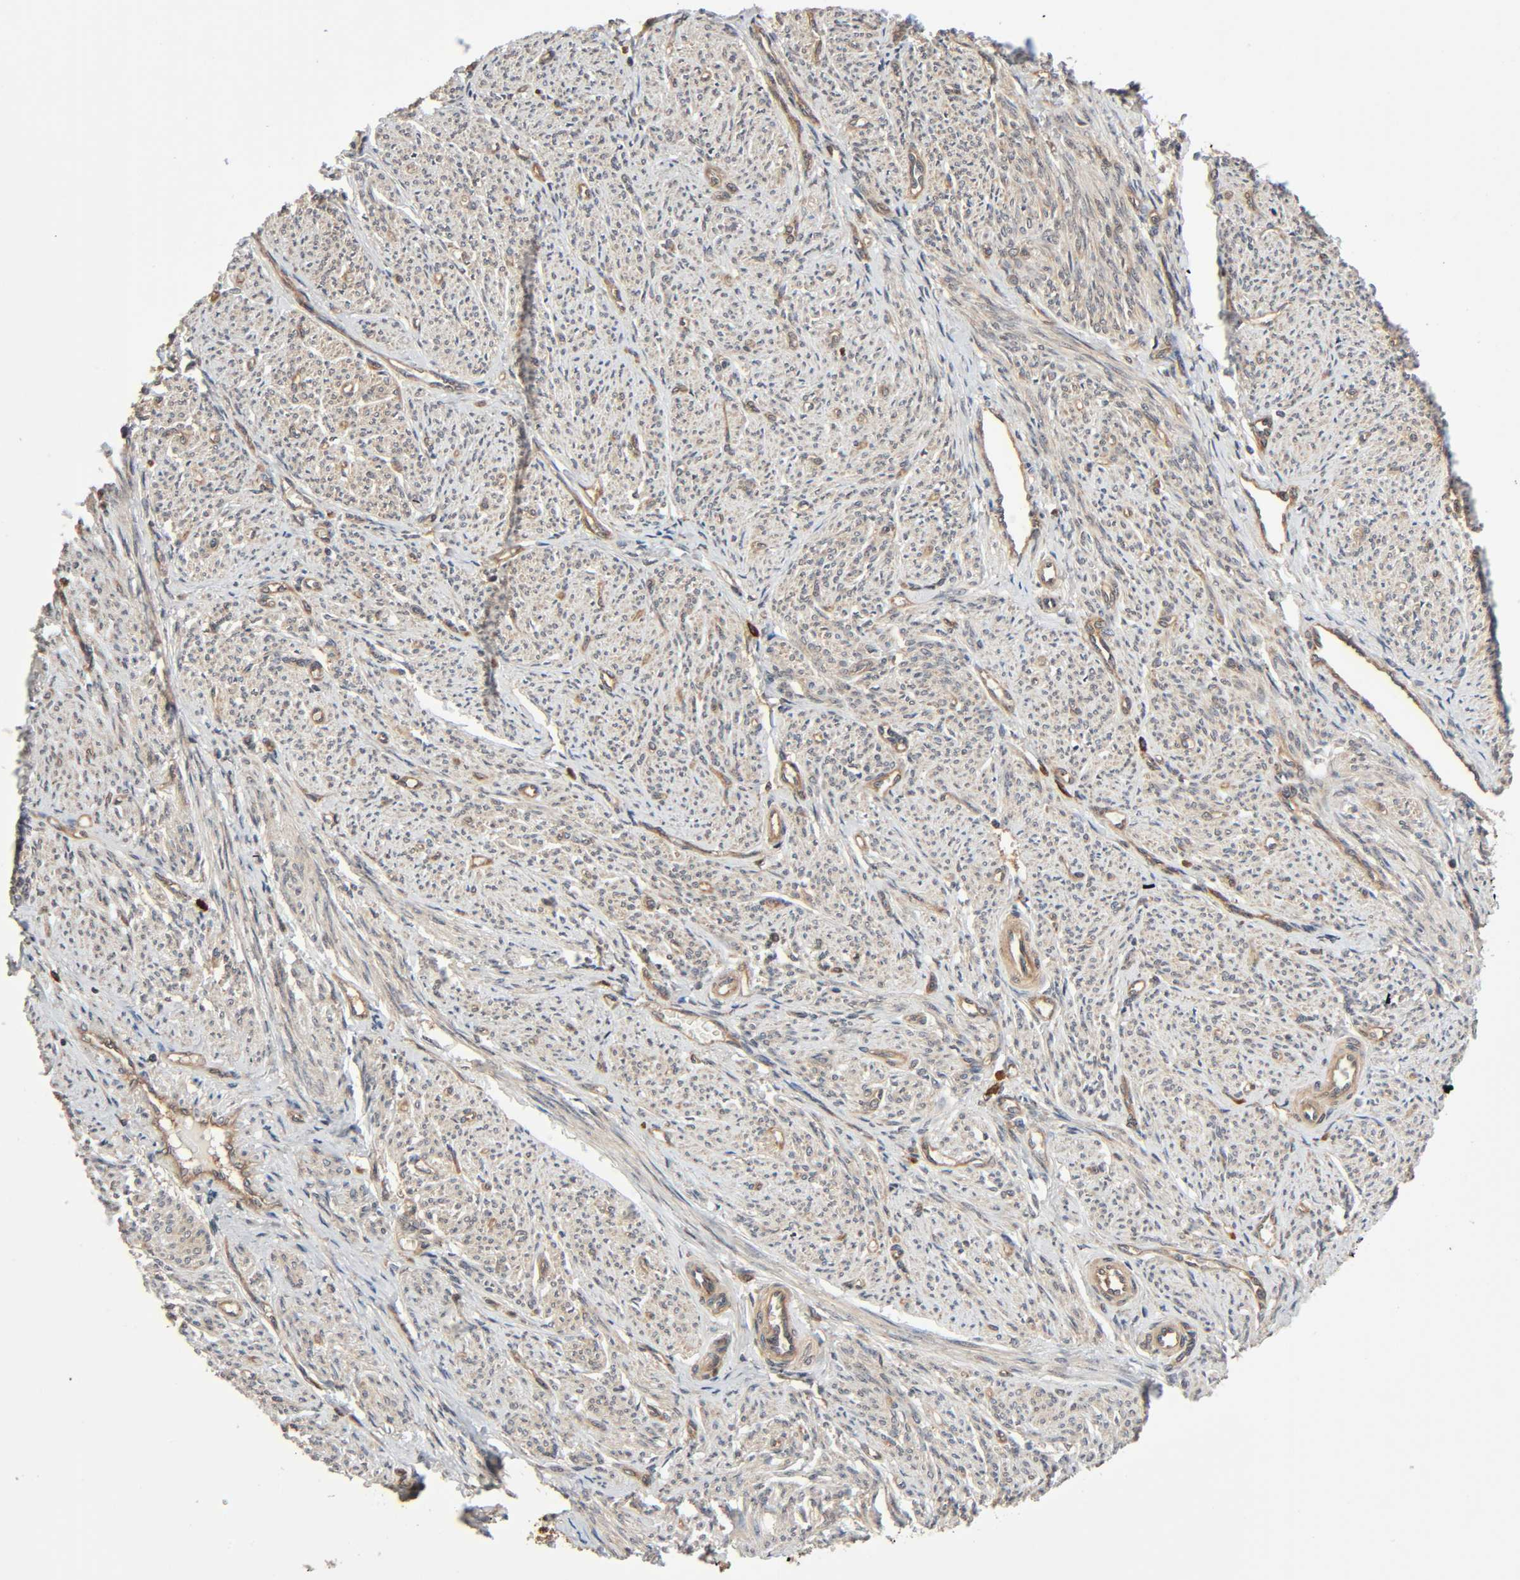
{"staining": {"intensity": "weak", "quantity": ">75%", "location": "cytoplasmic/membranous"}, "tissue": "smooth muscle", "cell_type": "Smooth muscle cells", "image_type": "normal", "snomed": [{"axis": "morphology", "description": "Normal tissue, NOS"}, {"axis": "topography", "description": "Smooth muscle"}], "caption": "Smooth muscle cells show low levels of weak cytoplasmic/membranous staining in about >75% of cells in unremarkable smooth muscle. The staining was performed using DAB to visualize the protein expression in brown, while the nuclei were stained in blue with hematoxylin (Magnification: 20x).", "gene": "PPP2R1B", "patient": {"sex": "female", "age": 65}}